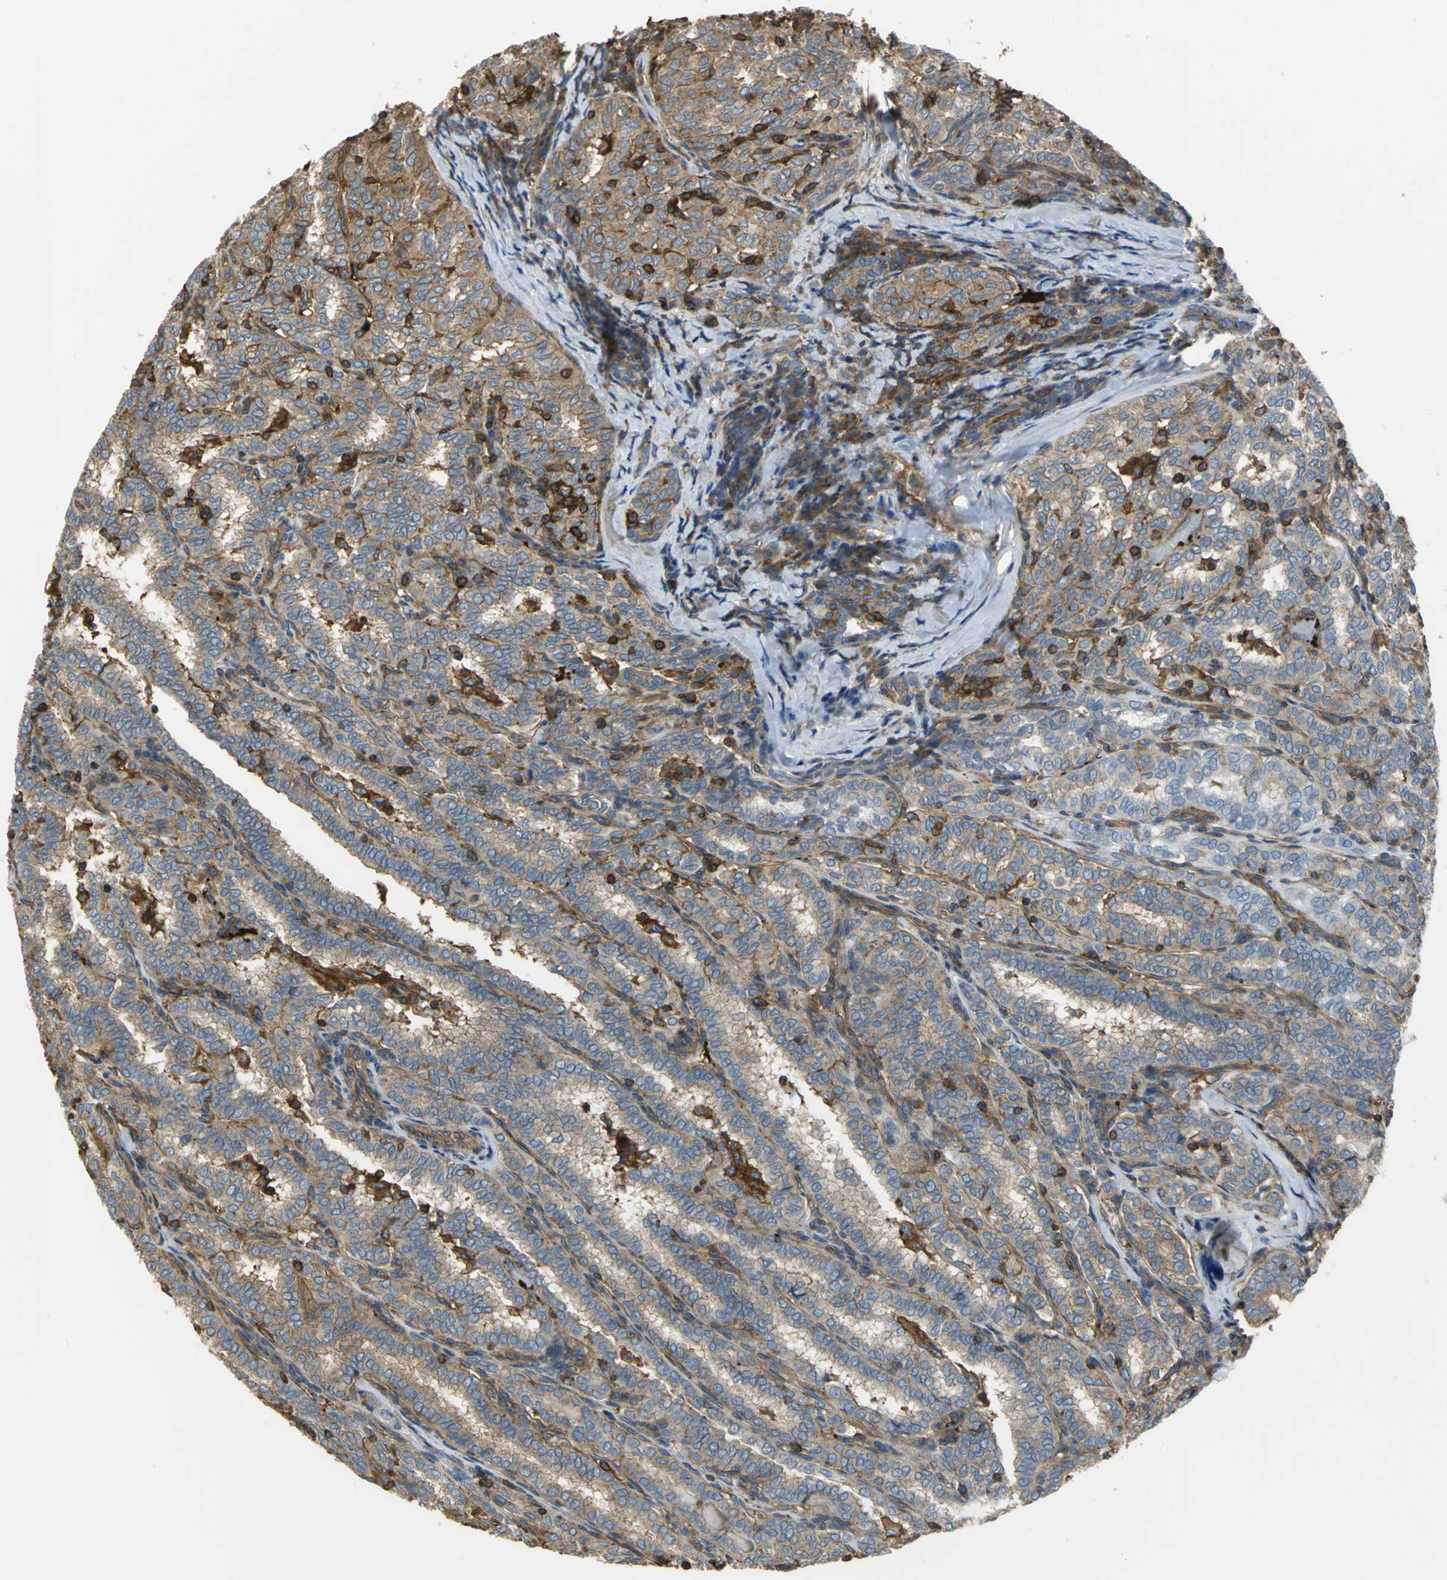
{"staining": {"intensity": "moderate", "quantity": ">75%", "location": "cytoplasmic/membranous"}, "tissue": "thyroid cancer", "cell_type": "Tumor cells", "image_type": "cancer", "snomed": [{"axis": "morphology", "description": "Papillary adenocarcinoma, NOS"}, {"axis": "topography", "description": "Thyroid gland"}], "caption": "Tumor cells exhibit medium levels of moderate cytoplasmic/membranous positivity in about >75% of cells in human papillary adenocarcinoma (thyroid).", "gene": "TLN1", "patient": {"sex": "female", "age": 30}}